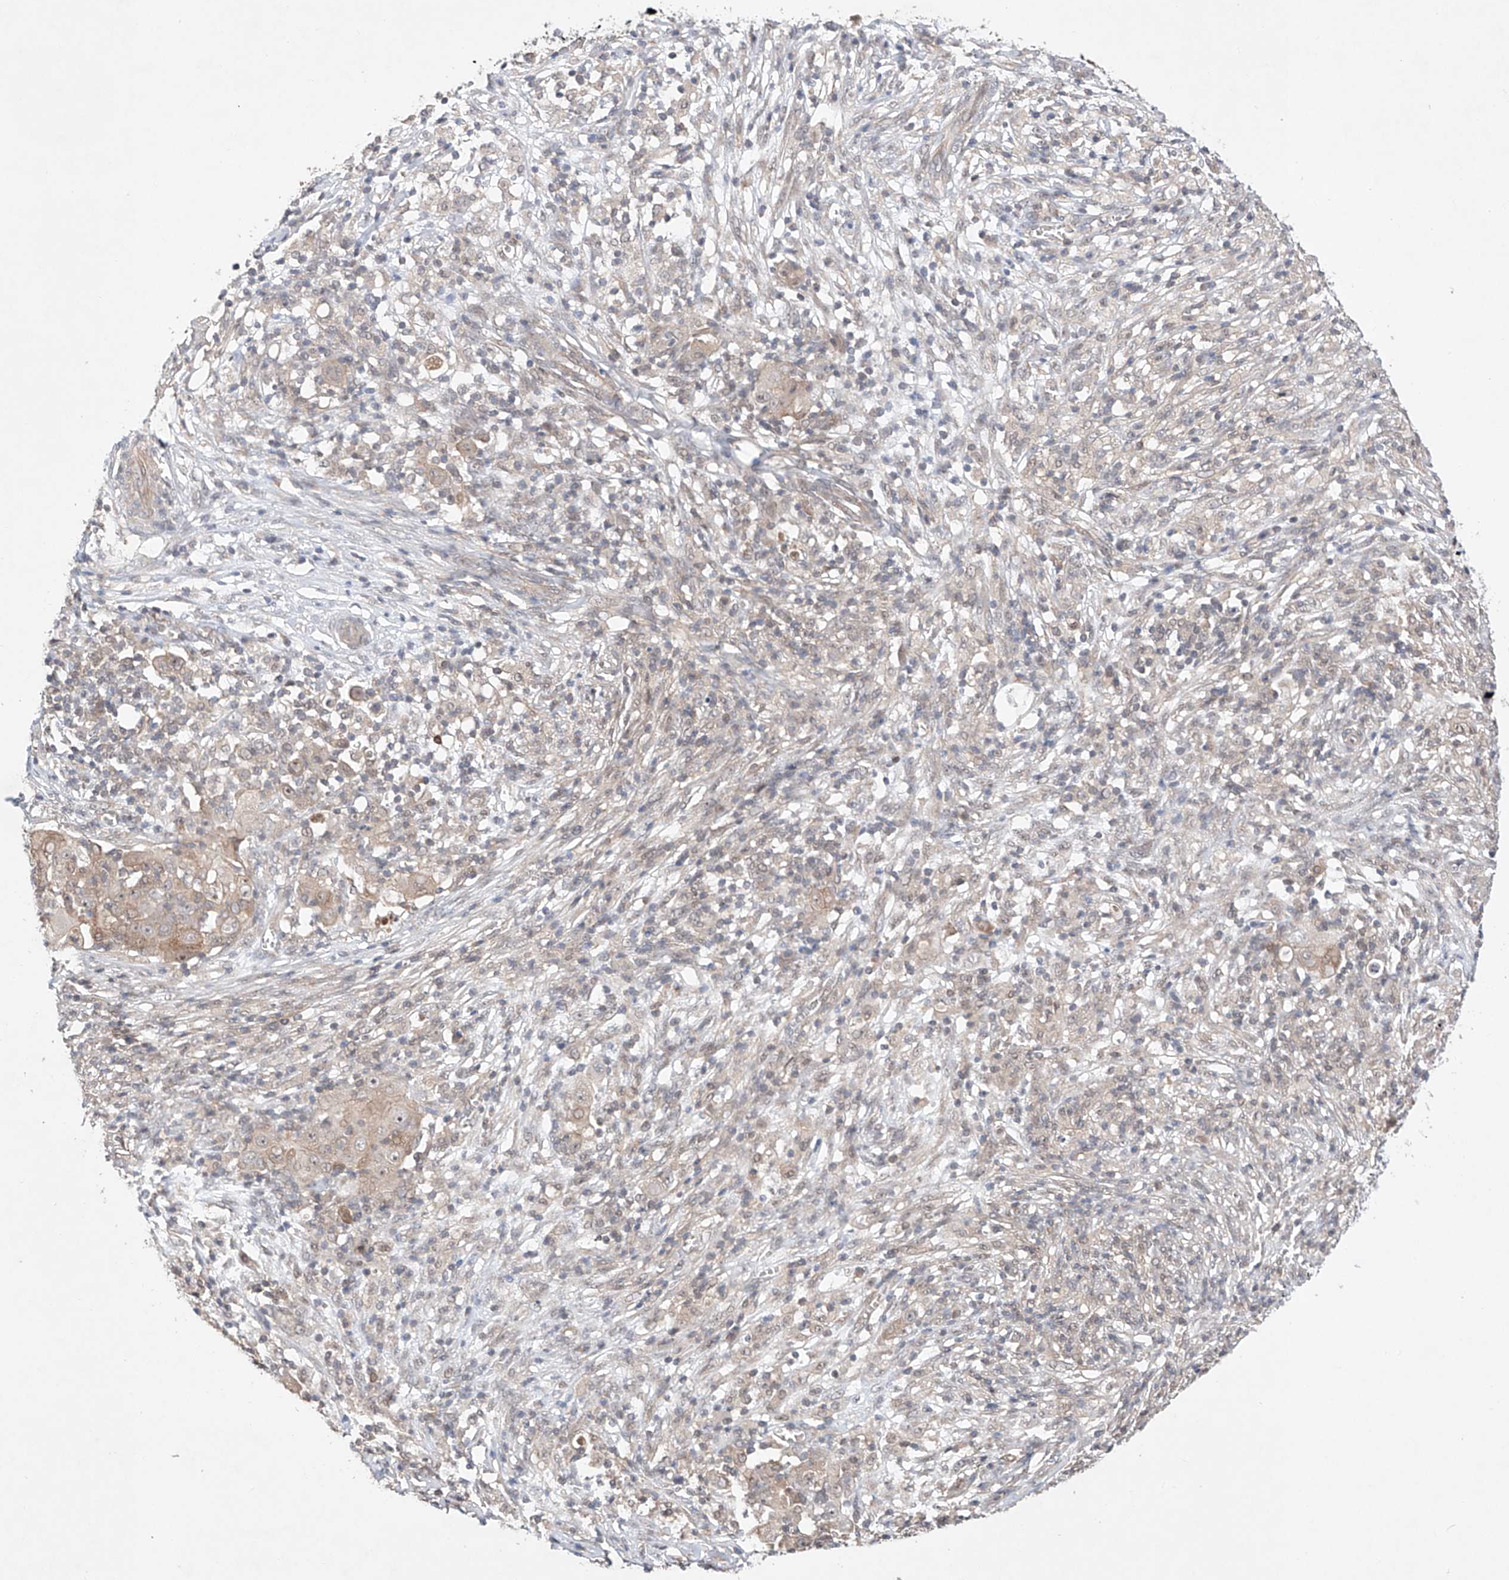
{"staining": {"intensity": "weak", "quantity": "<25%", "location": "cytoplasmic/membranous"}, "tissue": "ovarian cancer", "cell_type": "Tumor cells", "image_type": "cancer", "snomed": [{"axis": "morphology", "description": "Carcinoma, endometroid"}, {"axis": "topography", "description": "Ovary"}], "caption": "This photomicrograph is of ovarian cancer stained with immunohistochemistry to label a protein in brown with the nuclei are counter-stained blue. There is no staining in tumor cells.", "gene": "TSR2", "patient": {"sex": "female", "age": 42}}